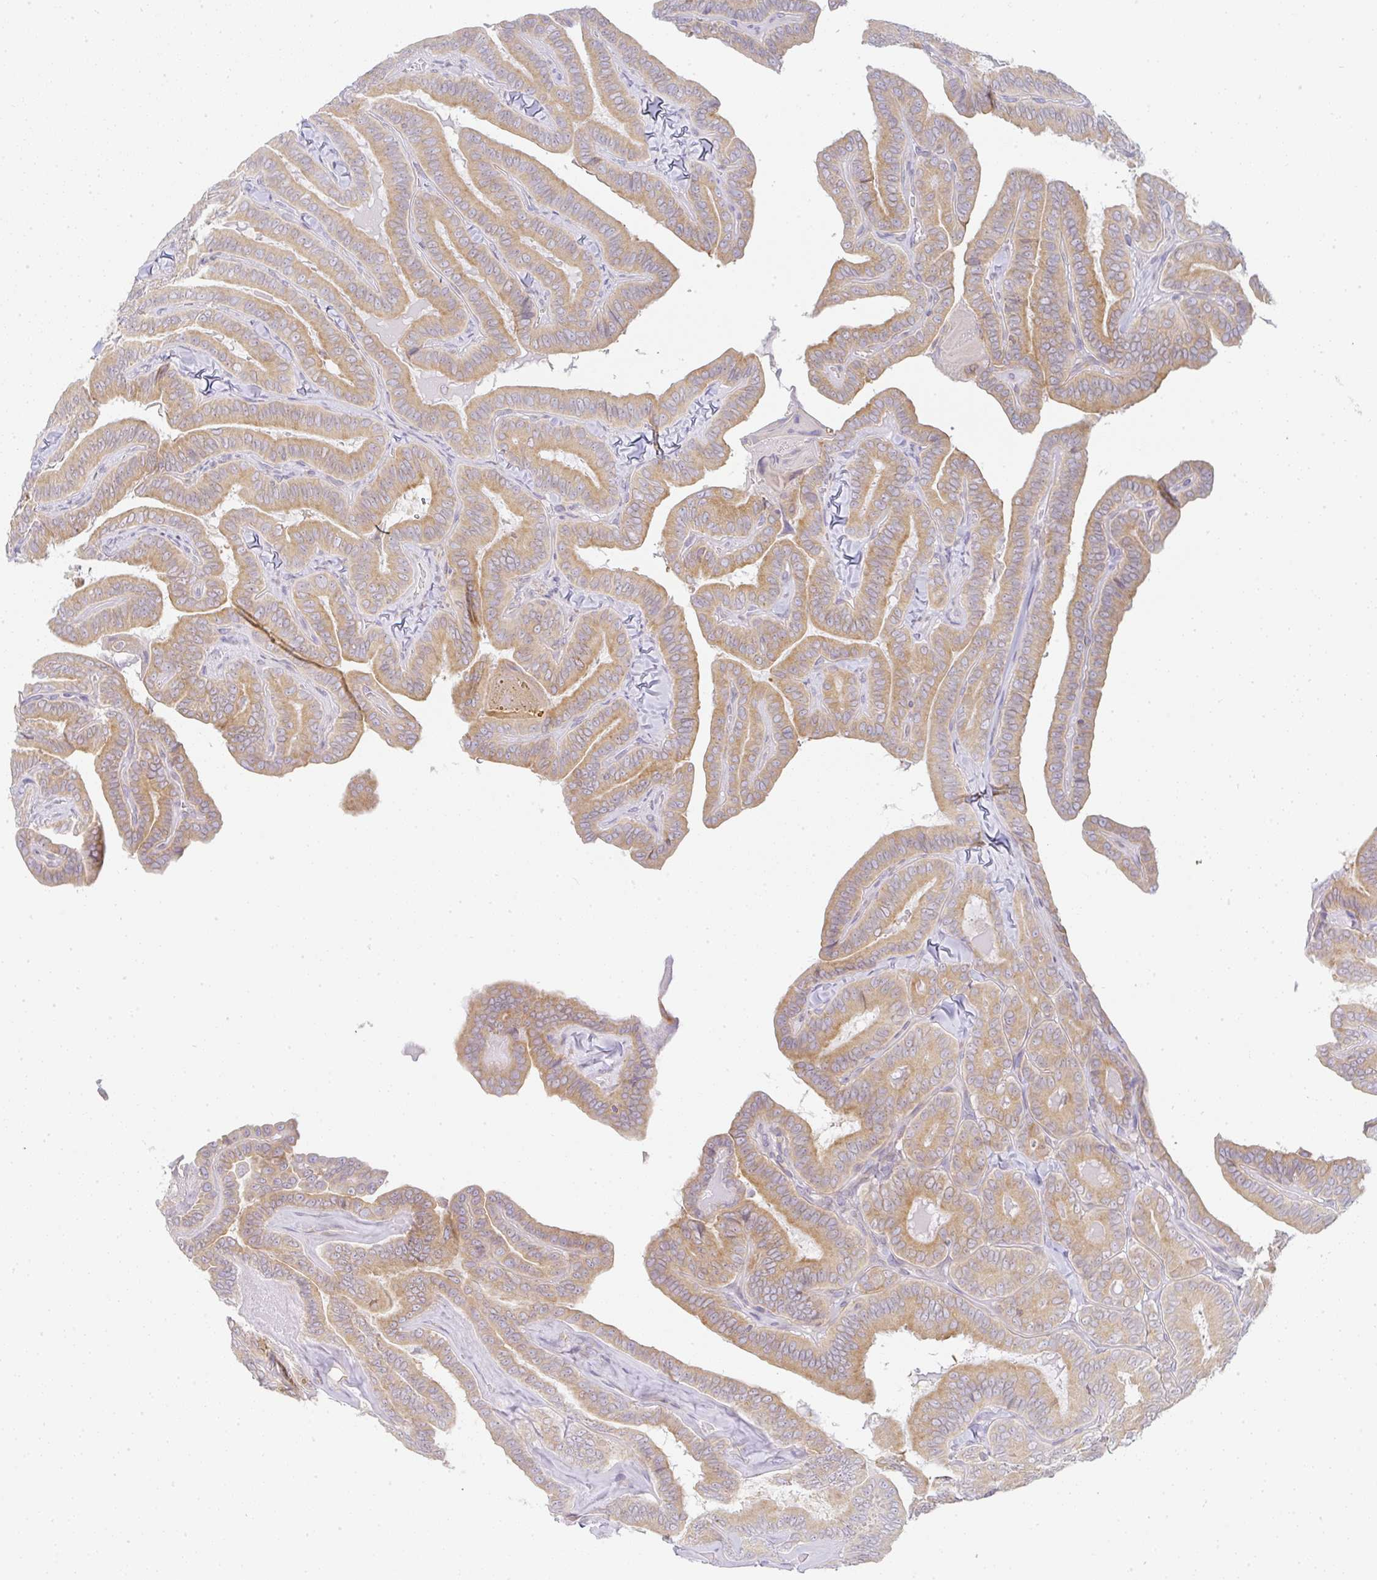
{"staining": {"intensity": "moderate", "quantity": "25%-75%", "location": "cytoplasmic/membranous"}, "tissue": "thyroid cancer", "cell_type": "Tumor cells", "image_type": "cancer", "snomed": [{"axis": "morphology", "description": "Papillary adenocarcinoma, NOS"}, {"axis": "topography", "description": "Thyroid gland"}], "caption": "Protein staining of thyroid cancer (papillary adenocarcinoma) tissue demonstrates moderate cytoplasmic/membranous staining in about 25%-75% of tumor cells.", "gene": "DERL2", "patient": {"sex": "male", "age": 61}}